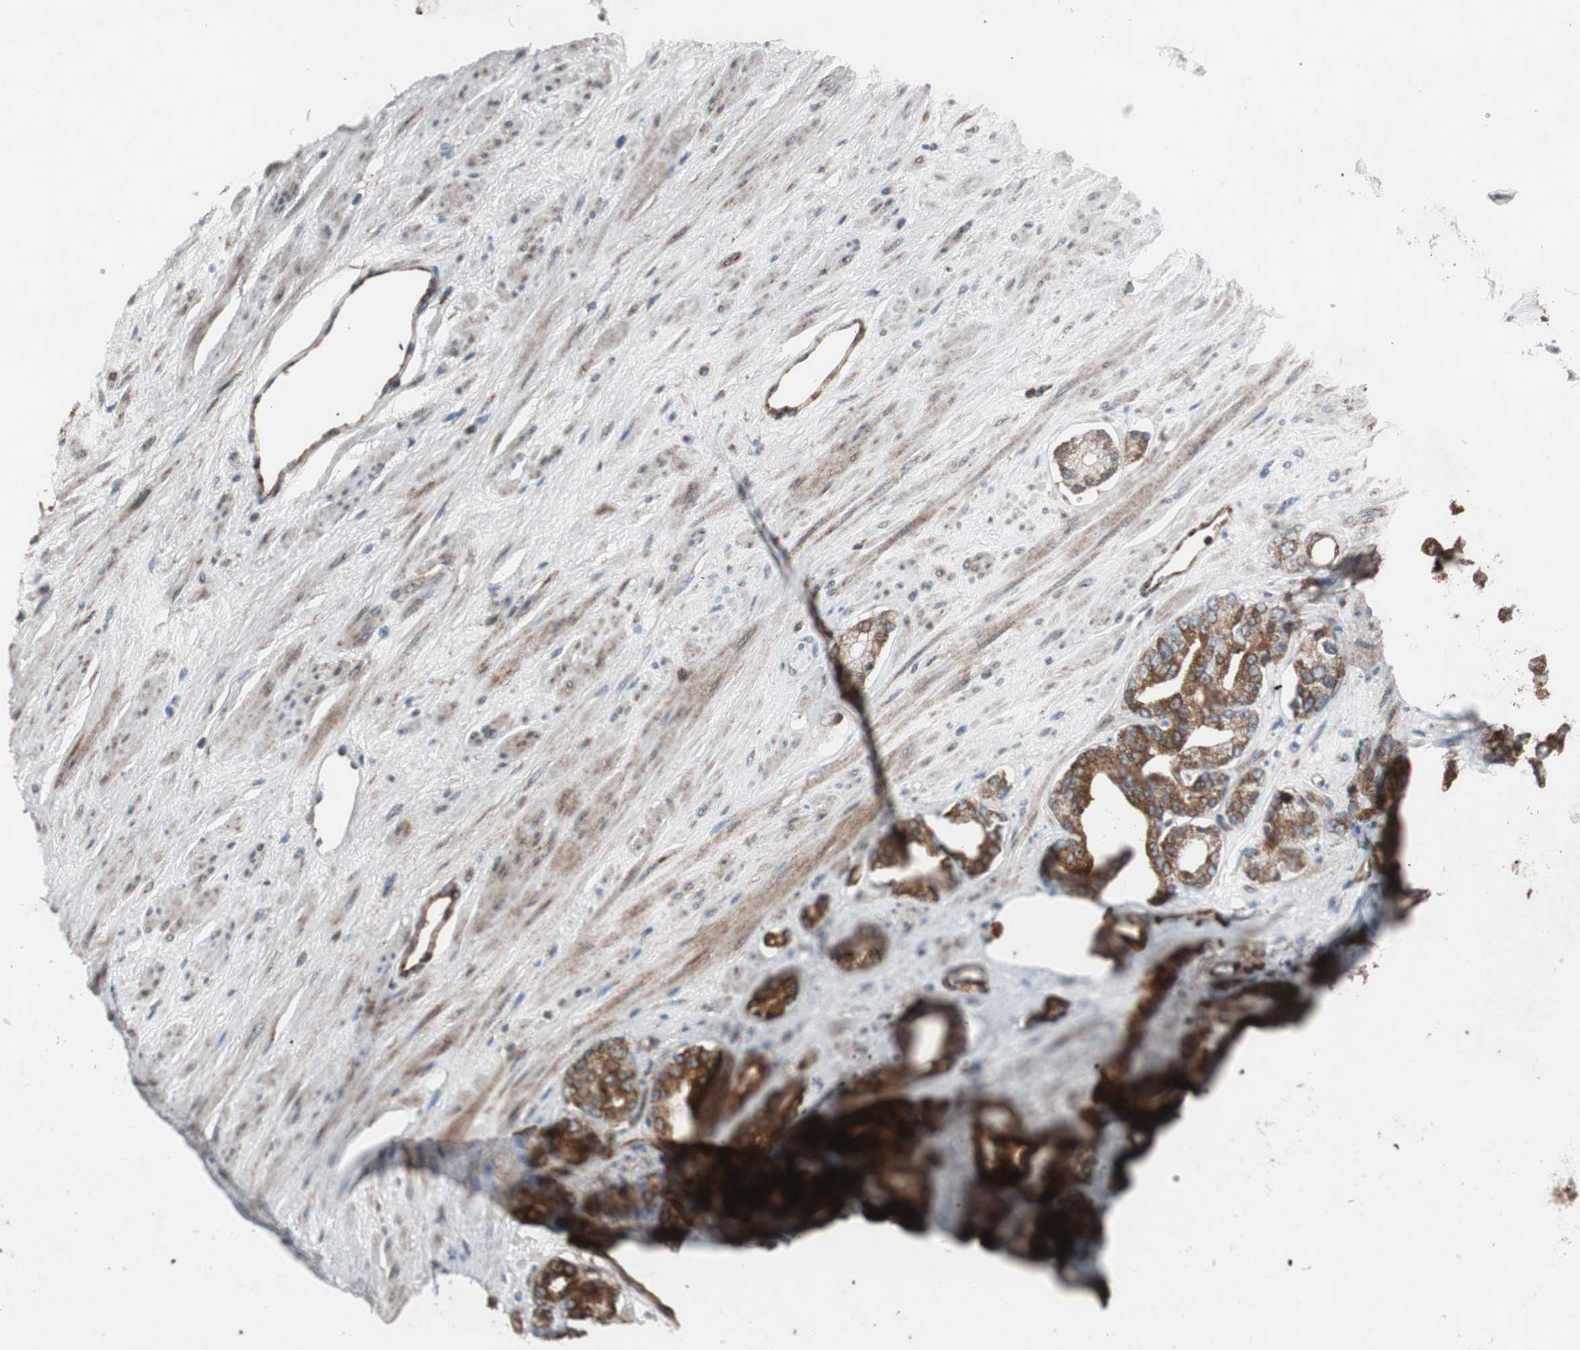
{"staining": {"intensity": "strong", "quantity": ">75%", "location": "cytoplasmic/membranous"}, "tissue": "prostate cancer", "cell_type": "Tumor cells", "image_type": "cancer", "snomed": [{"axis": "morphology", "description": "Adenocarcinoma, Low grade"}, {"axis": "topography", "description": "Prostate"}], "caption": "Human prostate cancer stained with a brown dye demonstrates strong cytoplasmic/membranous positive staining in approximately >75% of tumor cells.", "gene": "CCL14", "patient": {"sex": "male", "age": 63}}